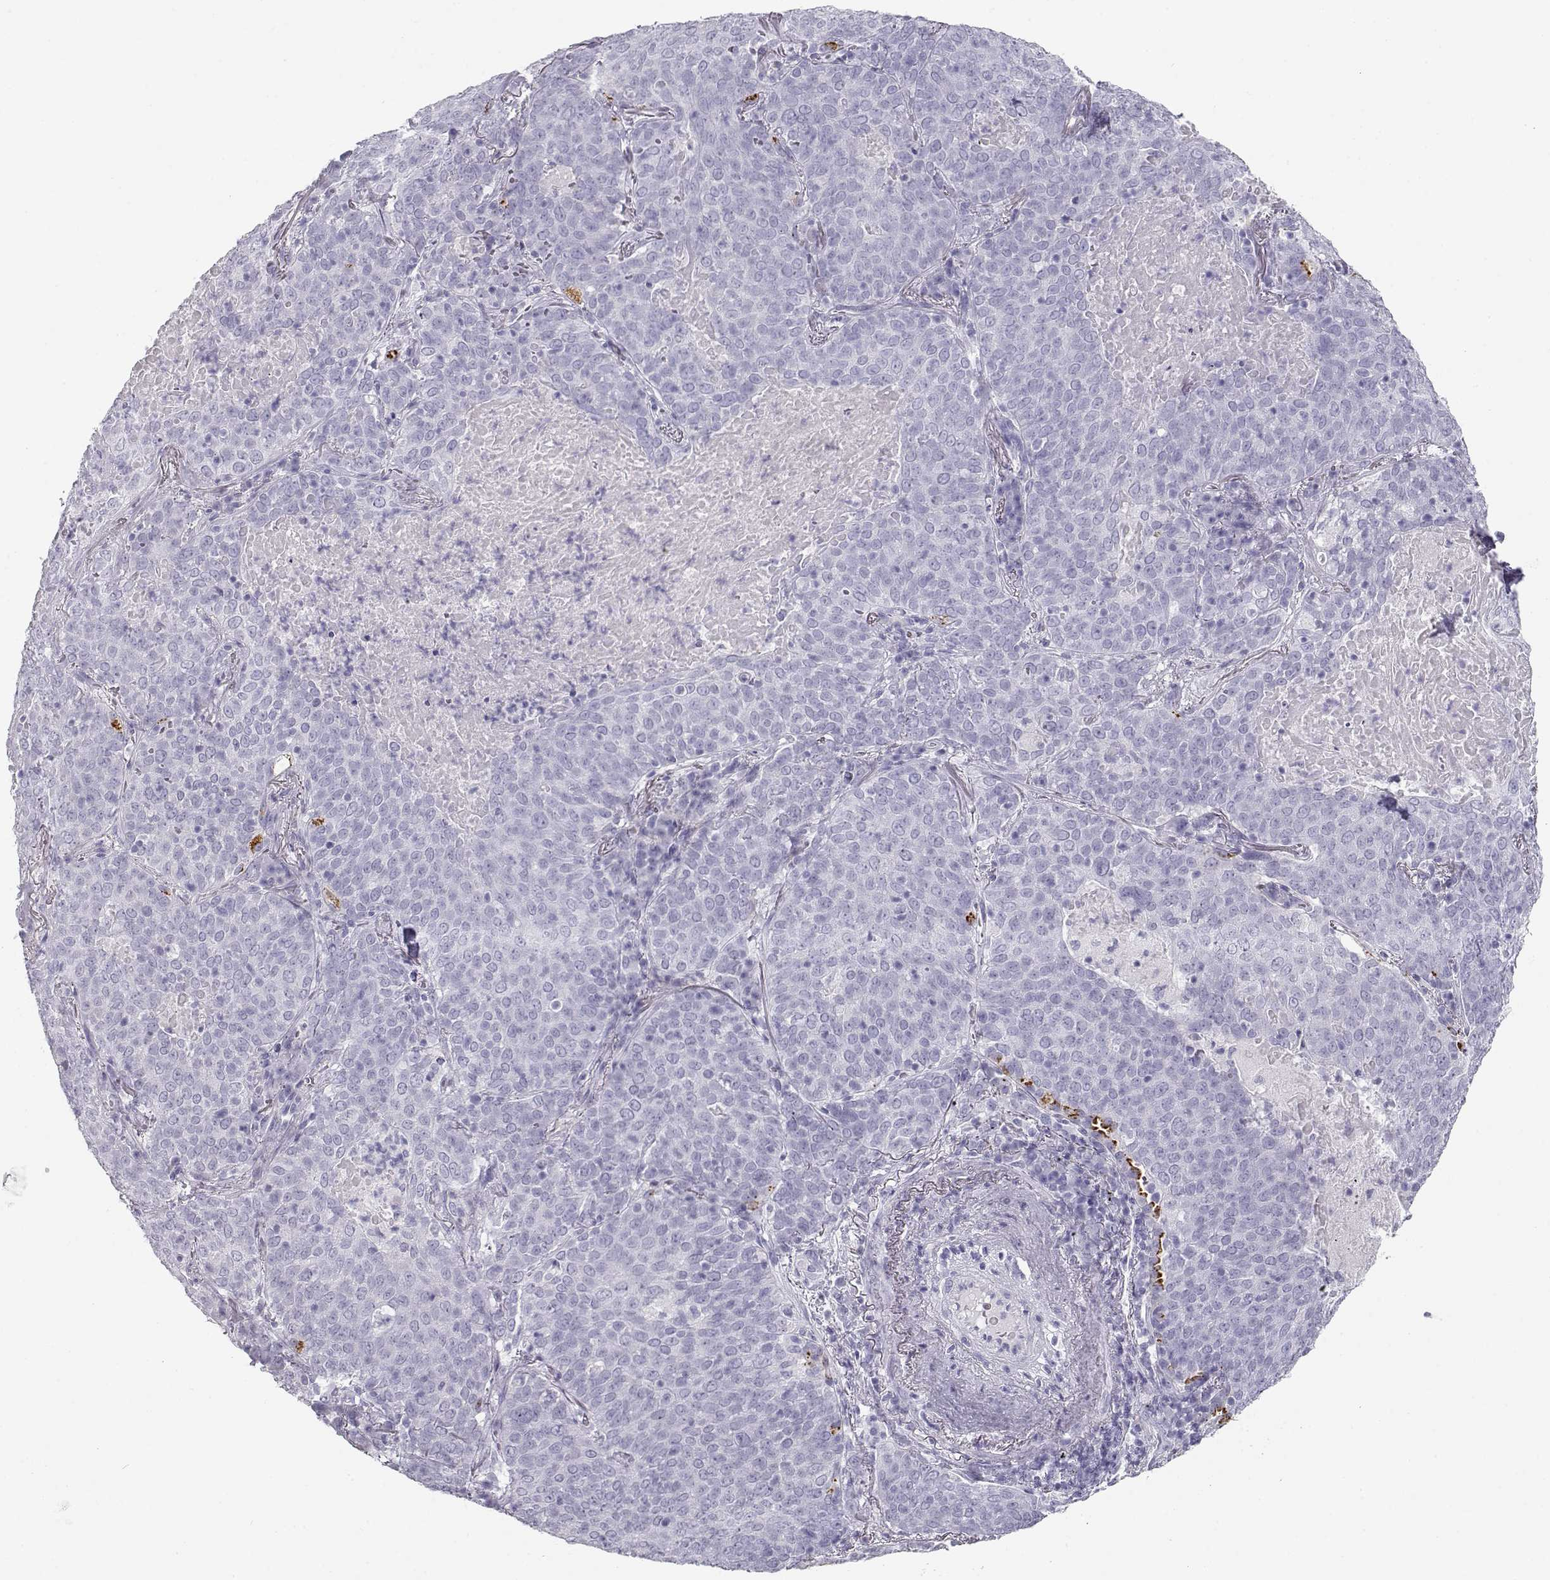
{"staining": {"intensity": "negative", "quantity": "none", "location": "none"}, "tissue": "lung cancer", "cell_type": "Tumor cells", "image_type": "cancer", "snomed": [{"axis": "morphology", "description": "Squamous cell carcinoma, NOS"}, {"axis": "topography", "description": "Lung"}], "caption": "Lung cancer stained for a protein using immunohistochemistry shows no staining tumor cells.", "gene": "TKTL1", "patient": {"sex": "male", "age": 82}}